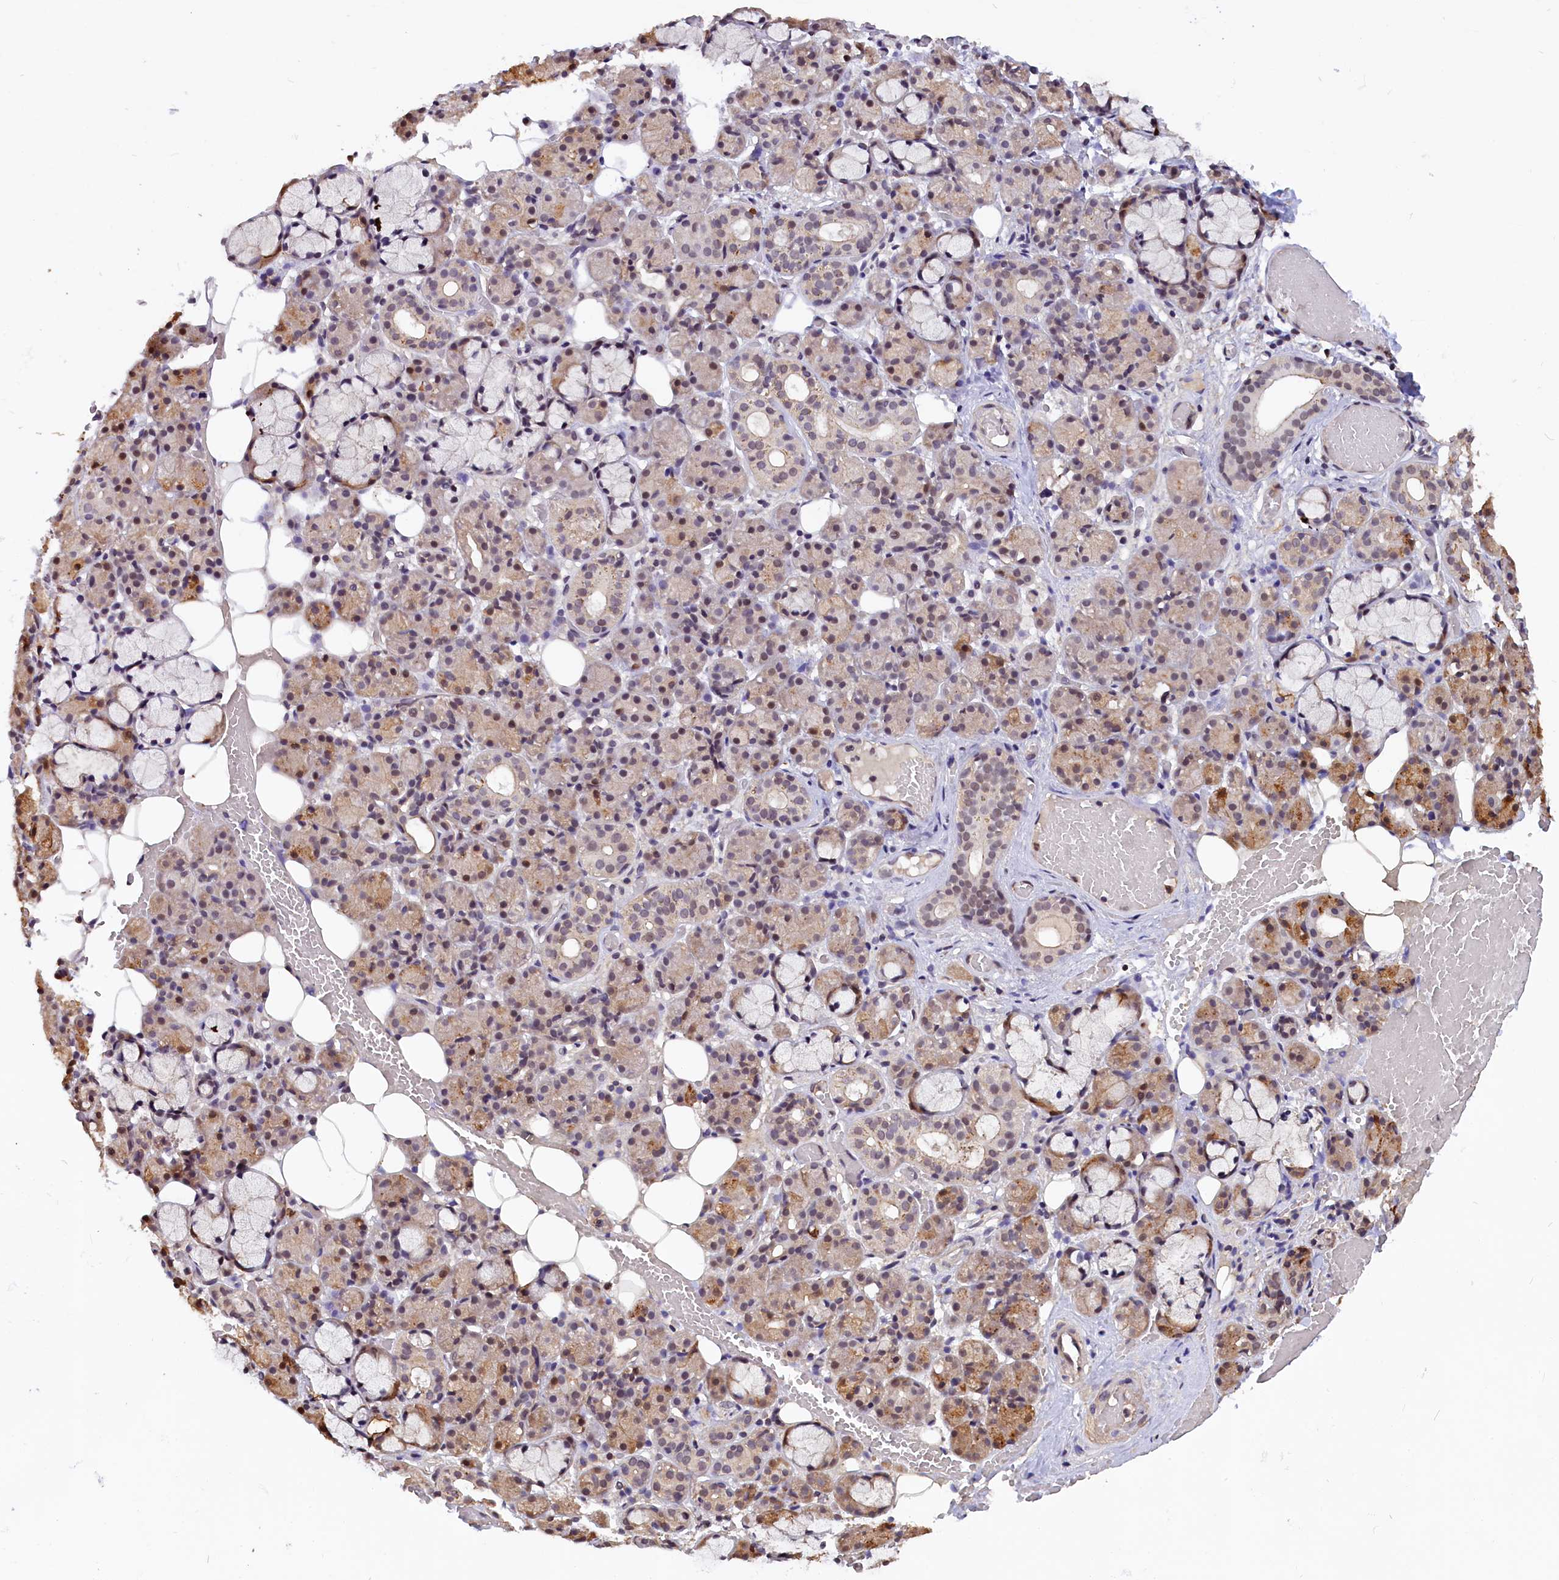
{"staining": {"intensity": "moderate", "quantity": "25%-75%", "location": "cytoplasmic/membranous,nuclear"}, "tissue": "salivary gland", "cell_type": "Glandular cells", "image_type": "normal", "snomed": [{"axis": "morphology", "description": "Normal tissue, NOS"}, {"axis": "topography", "description": "Salivary gland"}], "caption": "Immunohistochemical staining of normal human salivary gland displays 25%-75% levels of moderate cytoplasmic/membranous,nuclear protein staining in approximately 25%-75% of glandular cells.", "gene": "ZC3H4", "patient": {"sex": "male", "age": 63}}